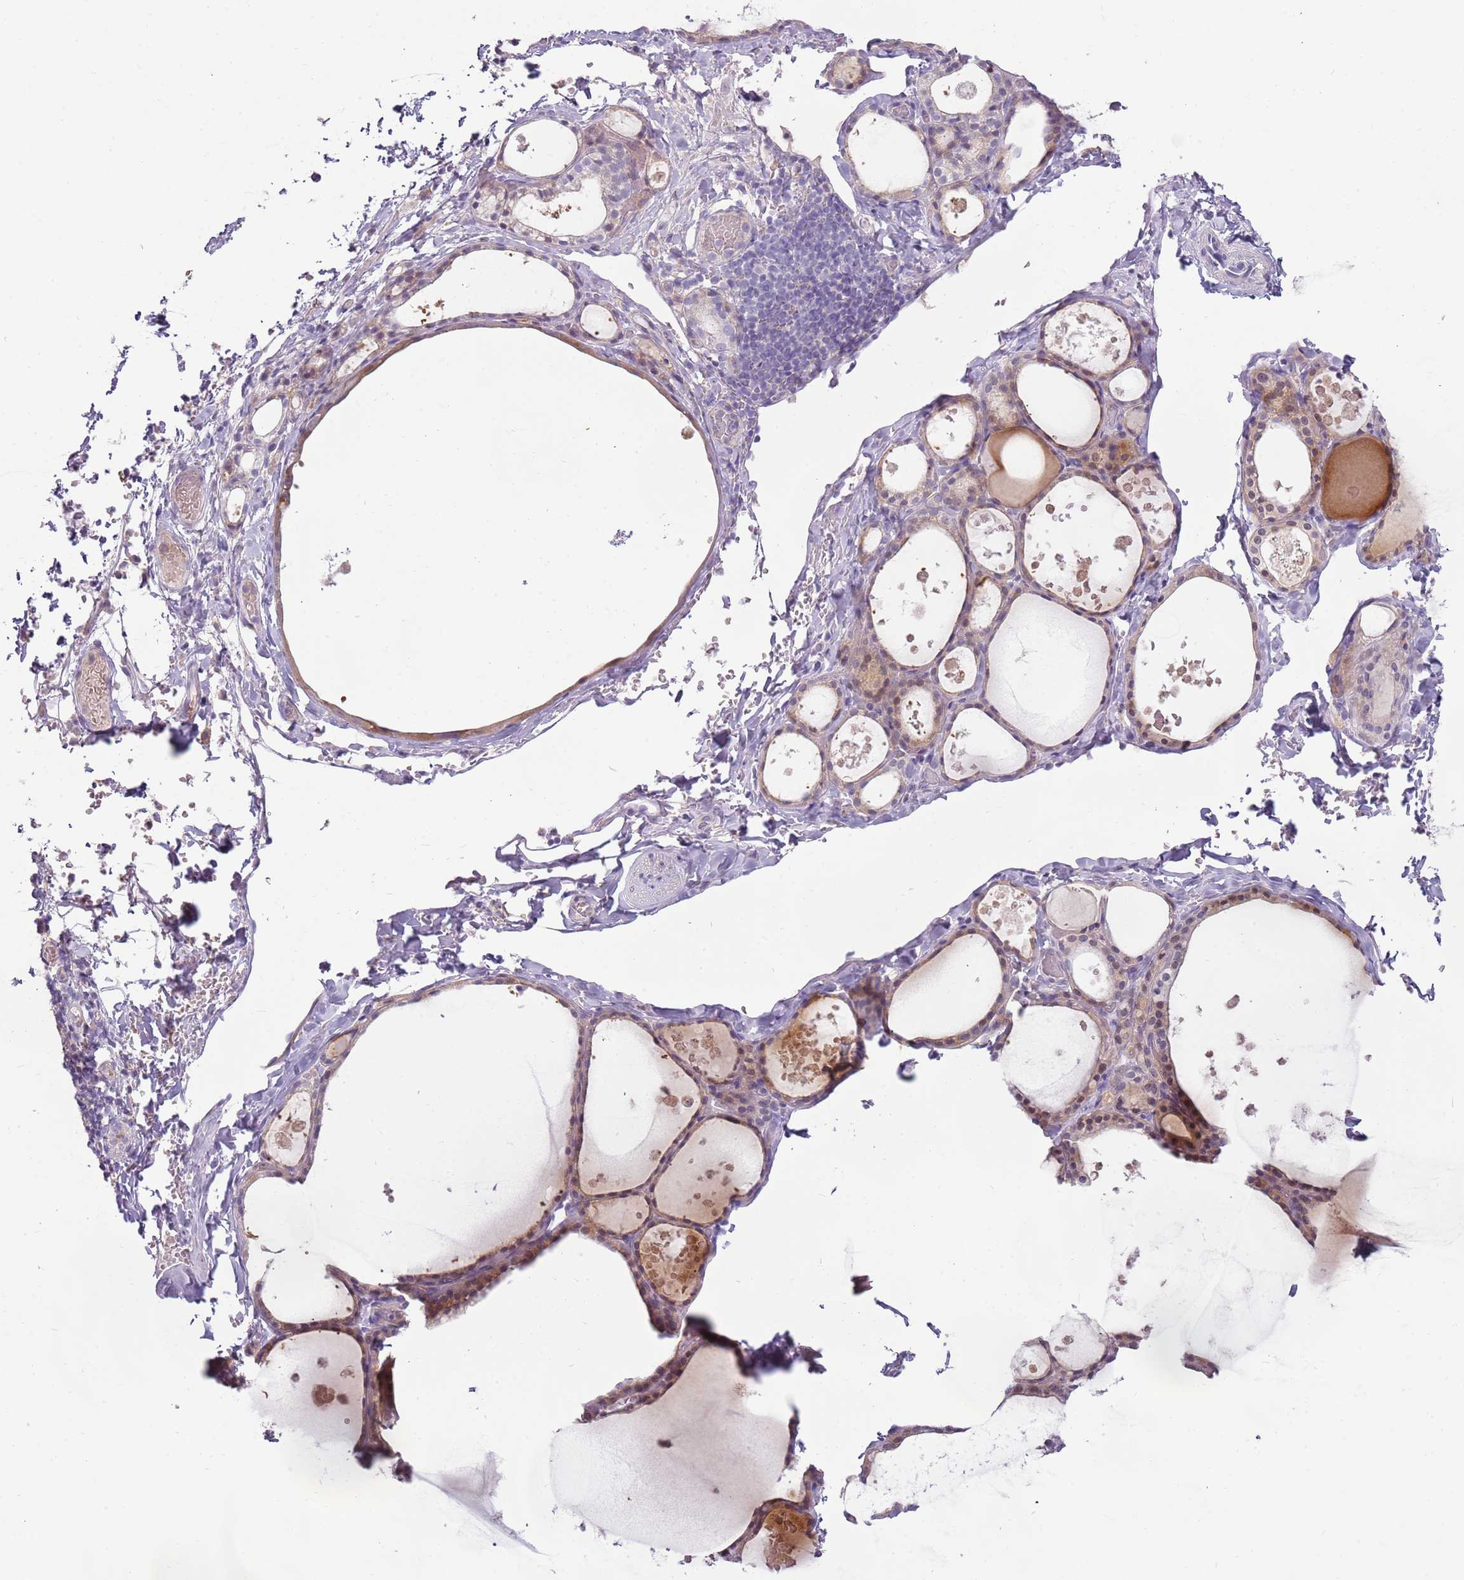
{"staining": {"intensity": "weak", "quantity": ">75%", "location": "cytoplasmic/membranous"}, "tissue": "thyroid gland", "cell_type": "Glandular cells", "image_type": "normal", "snomed": [{"axis": "morphology", "description": "Normal tissue, NOS"}, {"axis": "topography", "description": "Thyroid gland"}], "caption": "Brown immunohistochemical staining in benign thyroid gland demonstrates weak cytoplasmic/membranous staining in approximately >75% of glandular cells.", "gene": "ARHGAP5", "patient": {"sex": "male", "age": 56}}